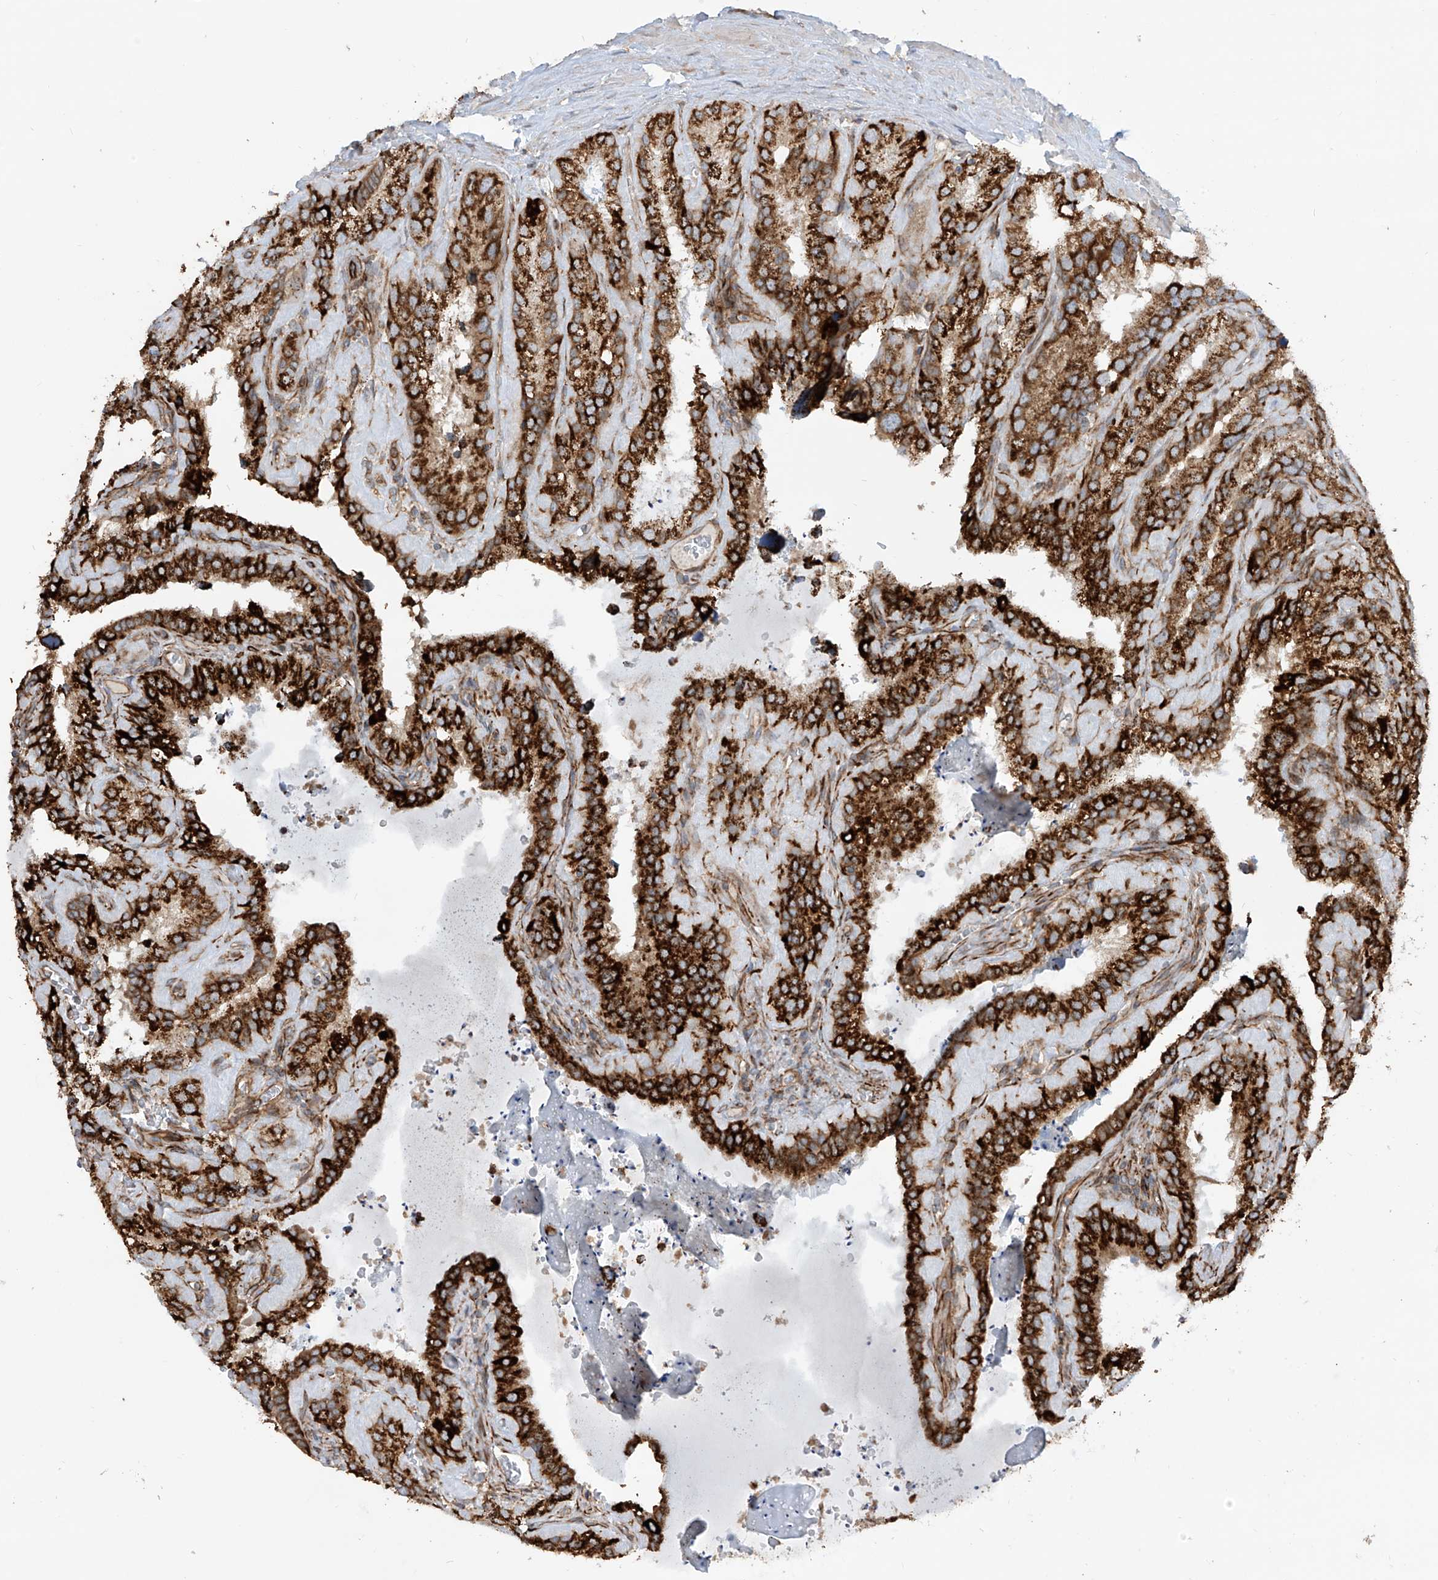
{"staining": {"intensity": "strong", "quantity": ">75%", "location": "cytoplasmic/membranous"}, "tissue": "seminal vesicle", "cell_type": "Glandular cells", "image_type": "normal", "snomed": [{"axis": "morphology", "description": "Normal tissue, NOS"}, {"axis": "topography", "description": "Prostate"}, {"axis": "topography", "description": "Seminal veicle"}], "caption": "A photomicrograph of seminal vesicle stained for a protein displays strong cytoplasmic/membranous brown staining in glandular cells. The protein of interest is stained brown, and the nuclei are stained in blue (DAB (3,3'-diaminobenzidine) IHC with brightfield microscopy, high magnification).", "gene": "EIF5B", "patient": {"sex": "male", "age": 59}}